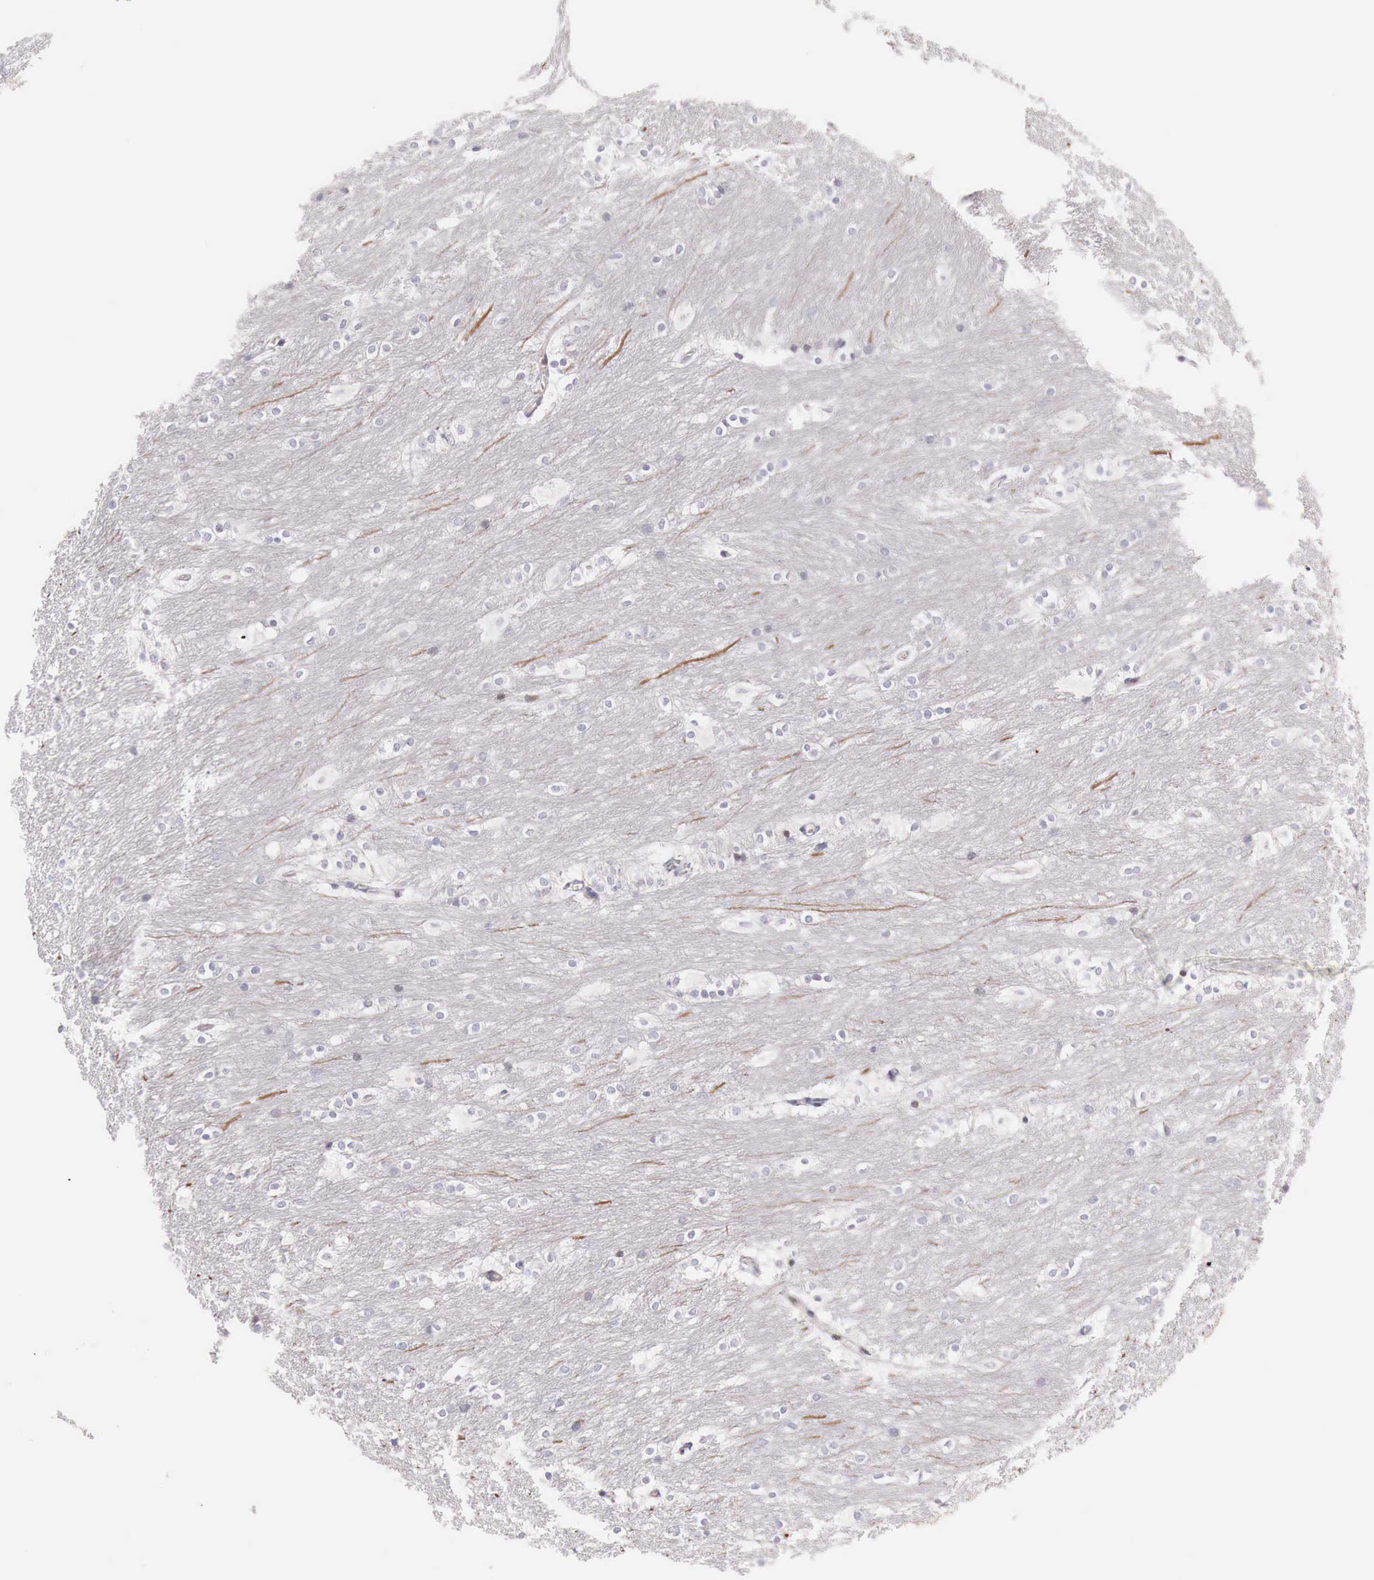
{"staining": {"intensity": "negative", "quantity": "none", "location": "none"}, "tissue": "caudate", "cell_type": "Glial cells", "image_type": "normal", "snomed": [{"axis": "morphology", "description": "Normal tissue, NOS"}, {"axis": "topography", "description": "Lateral ventricle wall"}], "caption": "Protein analysis of unremarkable caudate displays no significant expression in glial cells.", "gene": "CLCN5", "patient": {"sex": "female", "age": 19}}